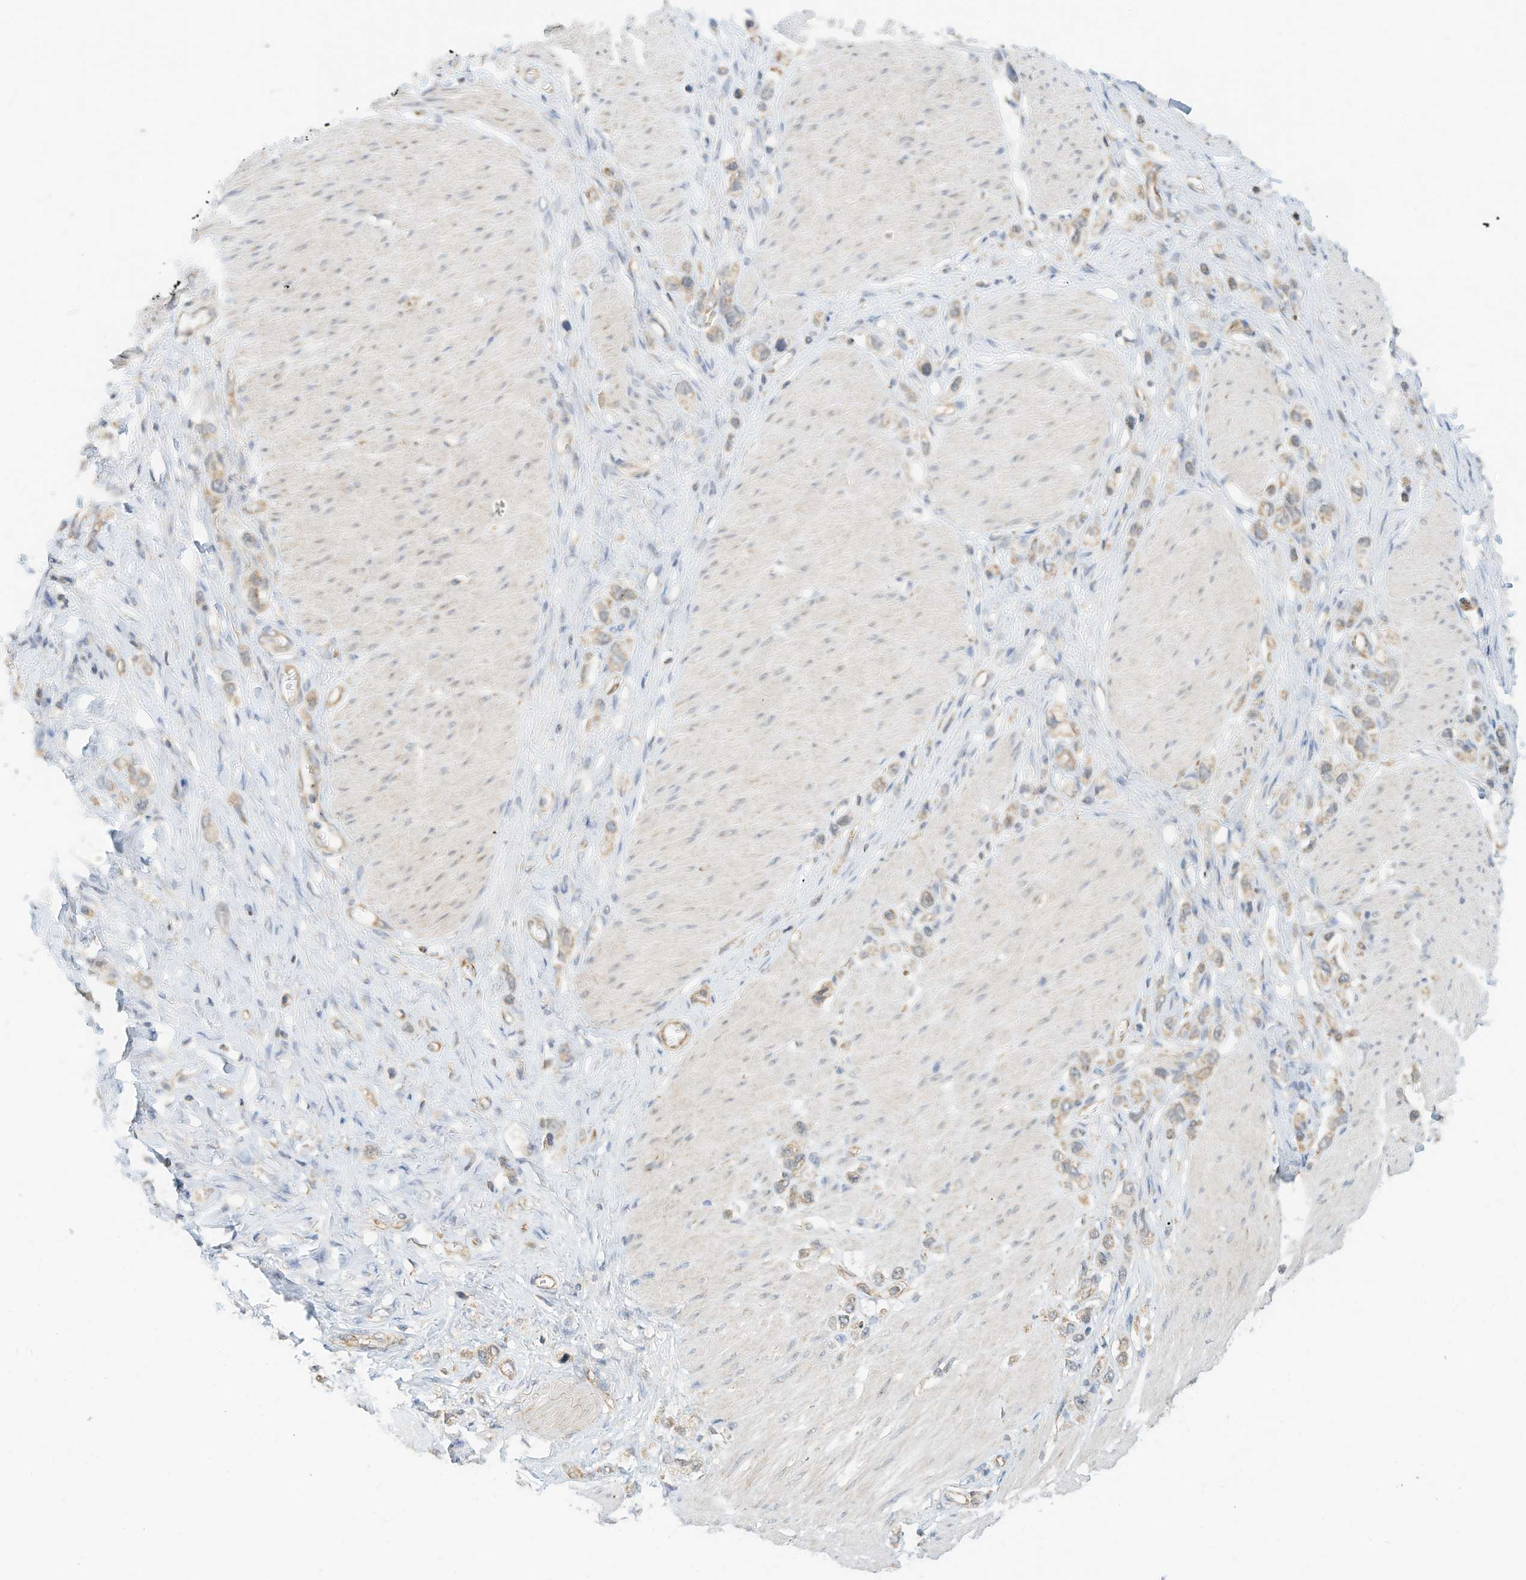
{"staining": {"intensity": "weak", "quantity": "25%-75%", "location": "cytoplasmic/membranous"}, "tissue": "stomach cancer", "cell_type": "Tumor cells", "image_type": "cancer", "snomed": [{"axis": "morphology", "description": "Normal tissue, NOS"}, {"axis": "morphology", "description": "Adenocarcinoma, NOS"}, {"axis": "topography", "description": "Stomach, upper"}, {"axis": "topography", "description": "Stomach"}], "caption": "Approximately 25%-75% of tumor cells in stomach cancer (adenocarcinoma) exhibit weak cytoplasmic/membranous protein staining as visualized by brown immunohistochemical staining.", "gene": "METTL6", "patient": {"sex": "female", "age": 65}}